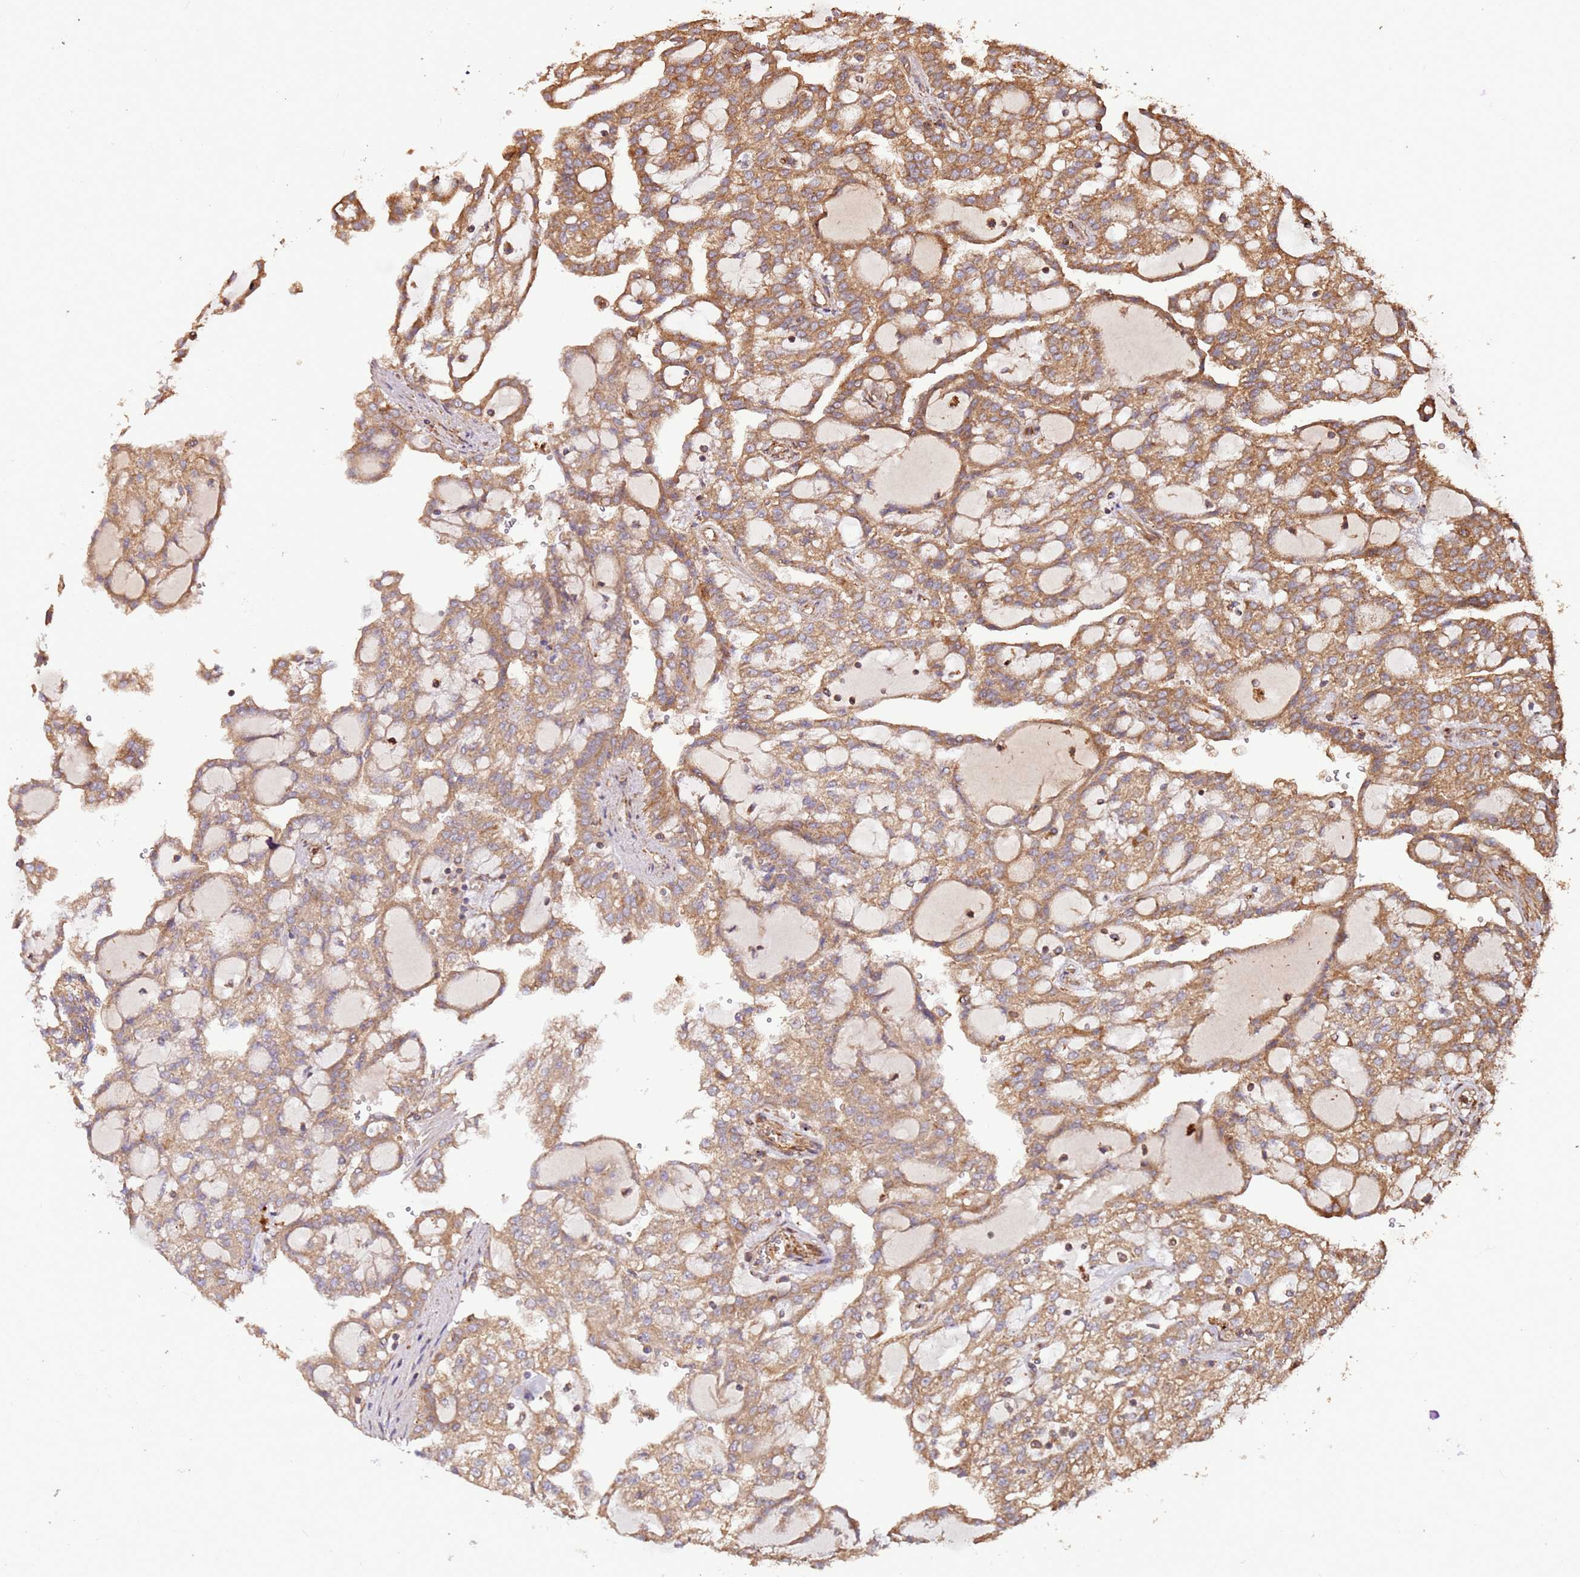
{"staining": {"intensity": "moderate", "quantity": ">75%", "location": "cytoplasmic/membranous"}, "tissue": "renal cancer", "cell_type": "Tumor cells", "image_type": "cancer", "snomed": [{"axis": "morphology", "description": "Adenocarcinoma, NOS"}, {"axis": "topography", "description": "Kidney"}], "caption": "A brown stain labels moderate cytoplasmic/membranous expression of a protein in adenocarcinoma (renal) tumor cells.", "gene": "FAM186A", "patient": {"sex": "male", "age": 63}}